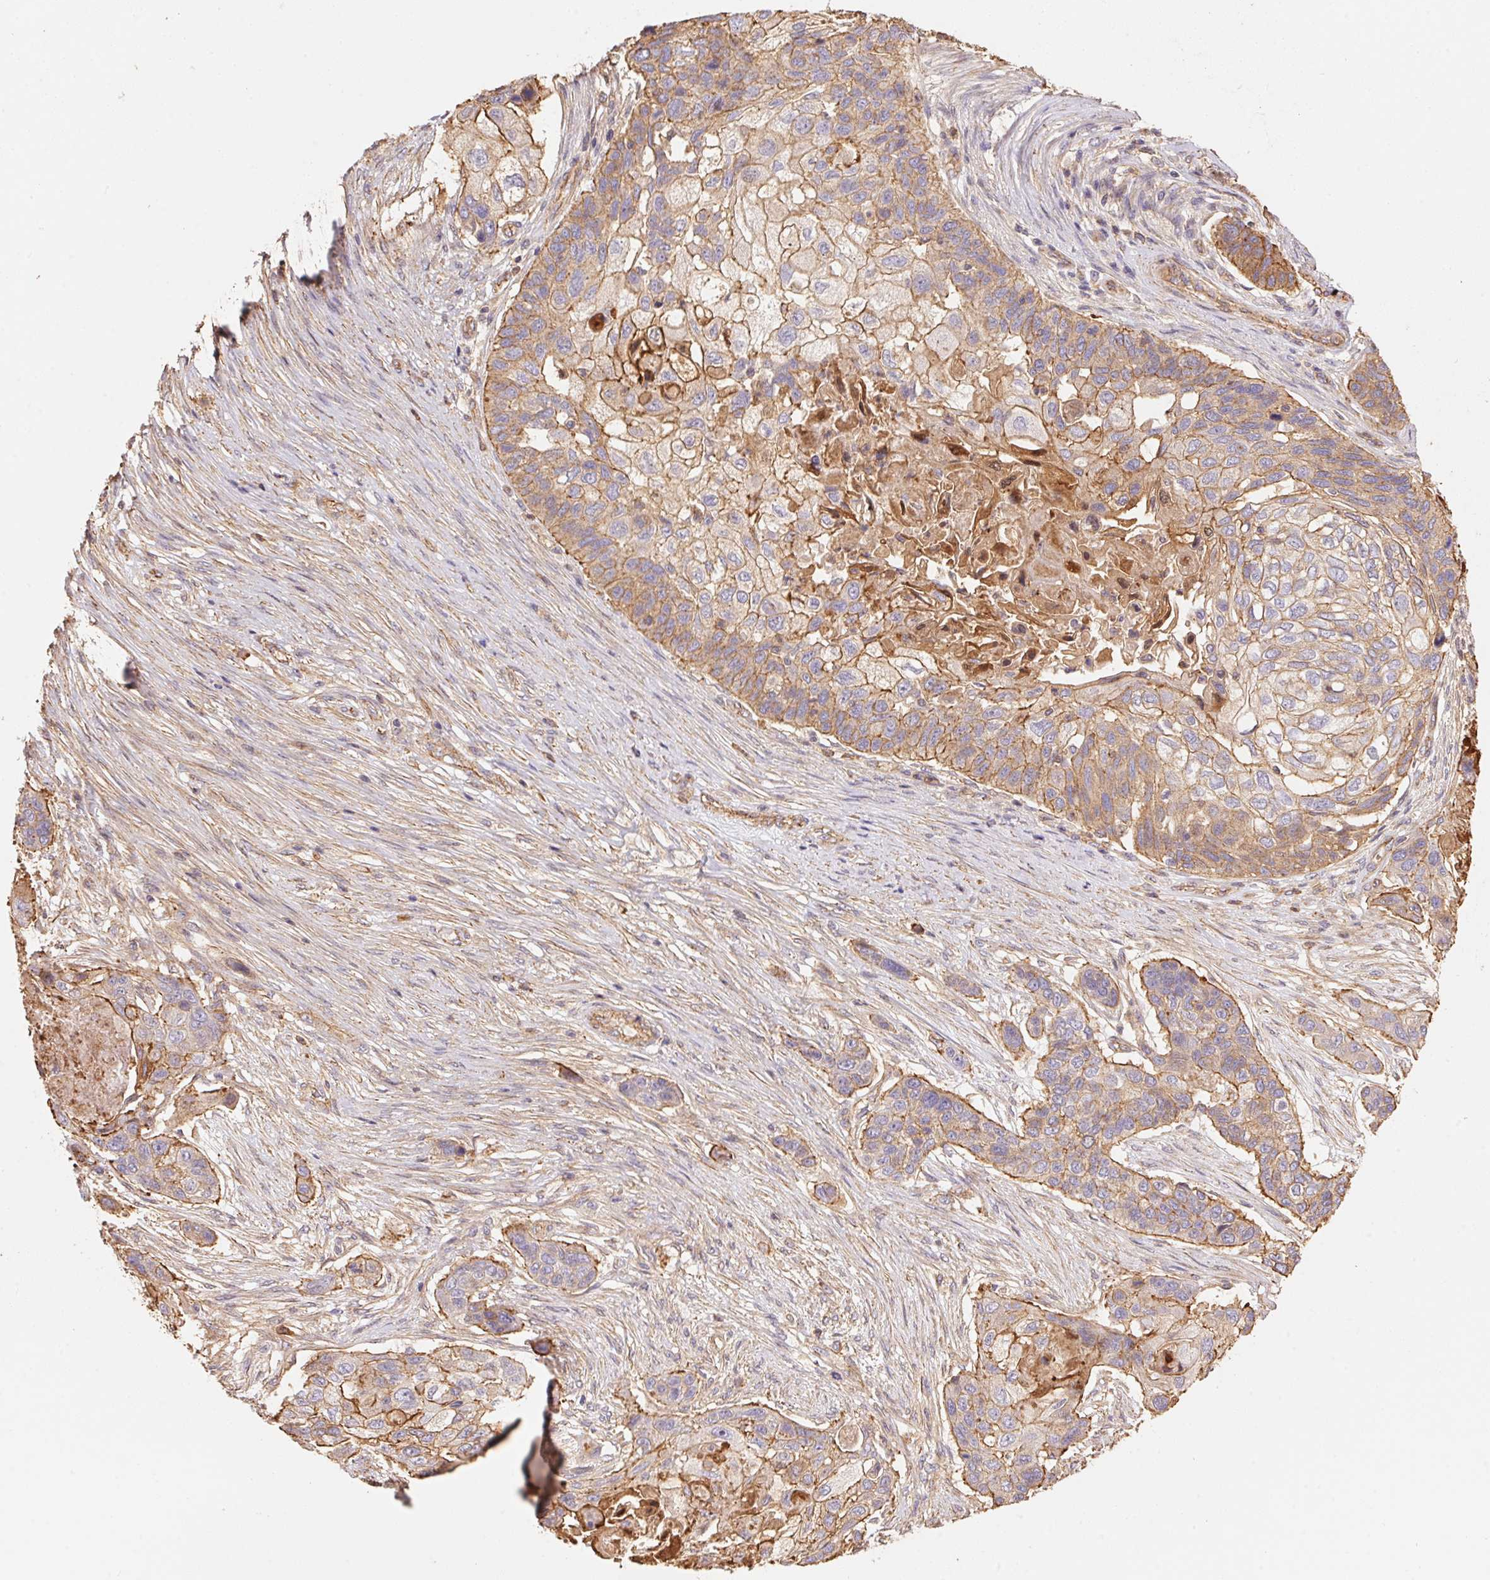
{"staining": {"intensity": "weak", "quantity": "25%-75%", "location": "cytoplasmic/membranous"}, "tissue": "lung cancer", "cell_type": "Tumor cells", "image_type": "cancer", "snomed": [{"axis": "morphology", "description": "Squamous cell carcinoma, NOS"}, {"axis": "topography", "description": "Lung"}], "caption": "Immunohistochemical staining of human lung cancer (squamous cell carcinoma) displays low levels of weak cytoplasmic/membranous protein staining in approximately 25%-75% of tumor cells. (IHC, brightfield microscopy, high magnification).", "gene": "FRAS1", "patient": {"sex": "male", "age": 69}}